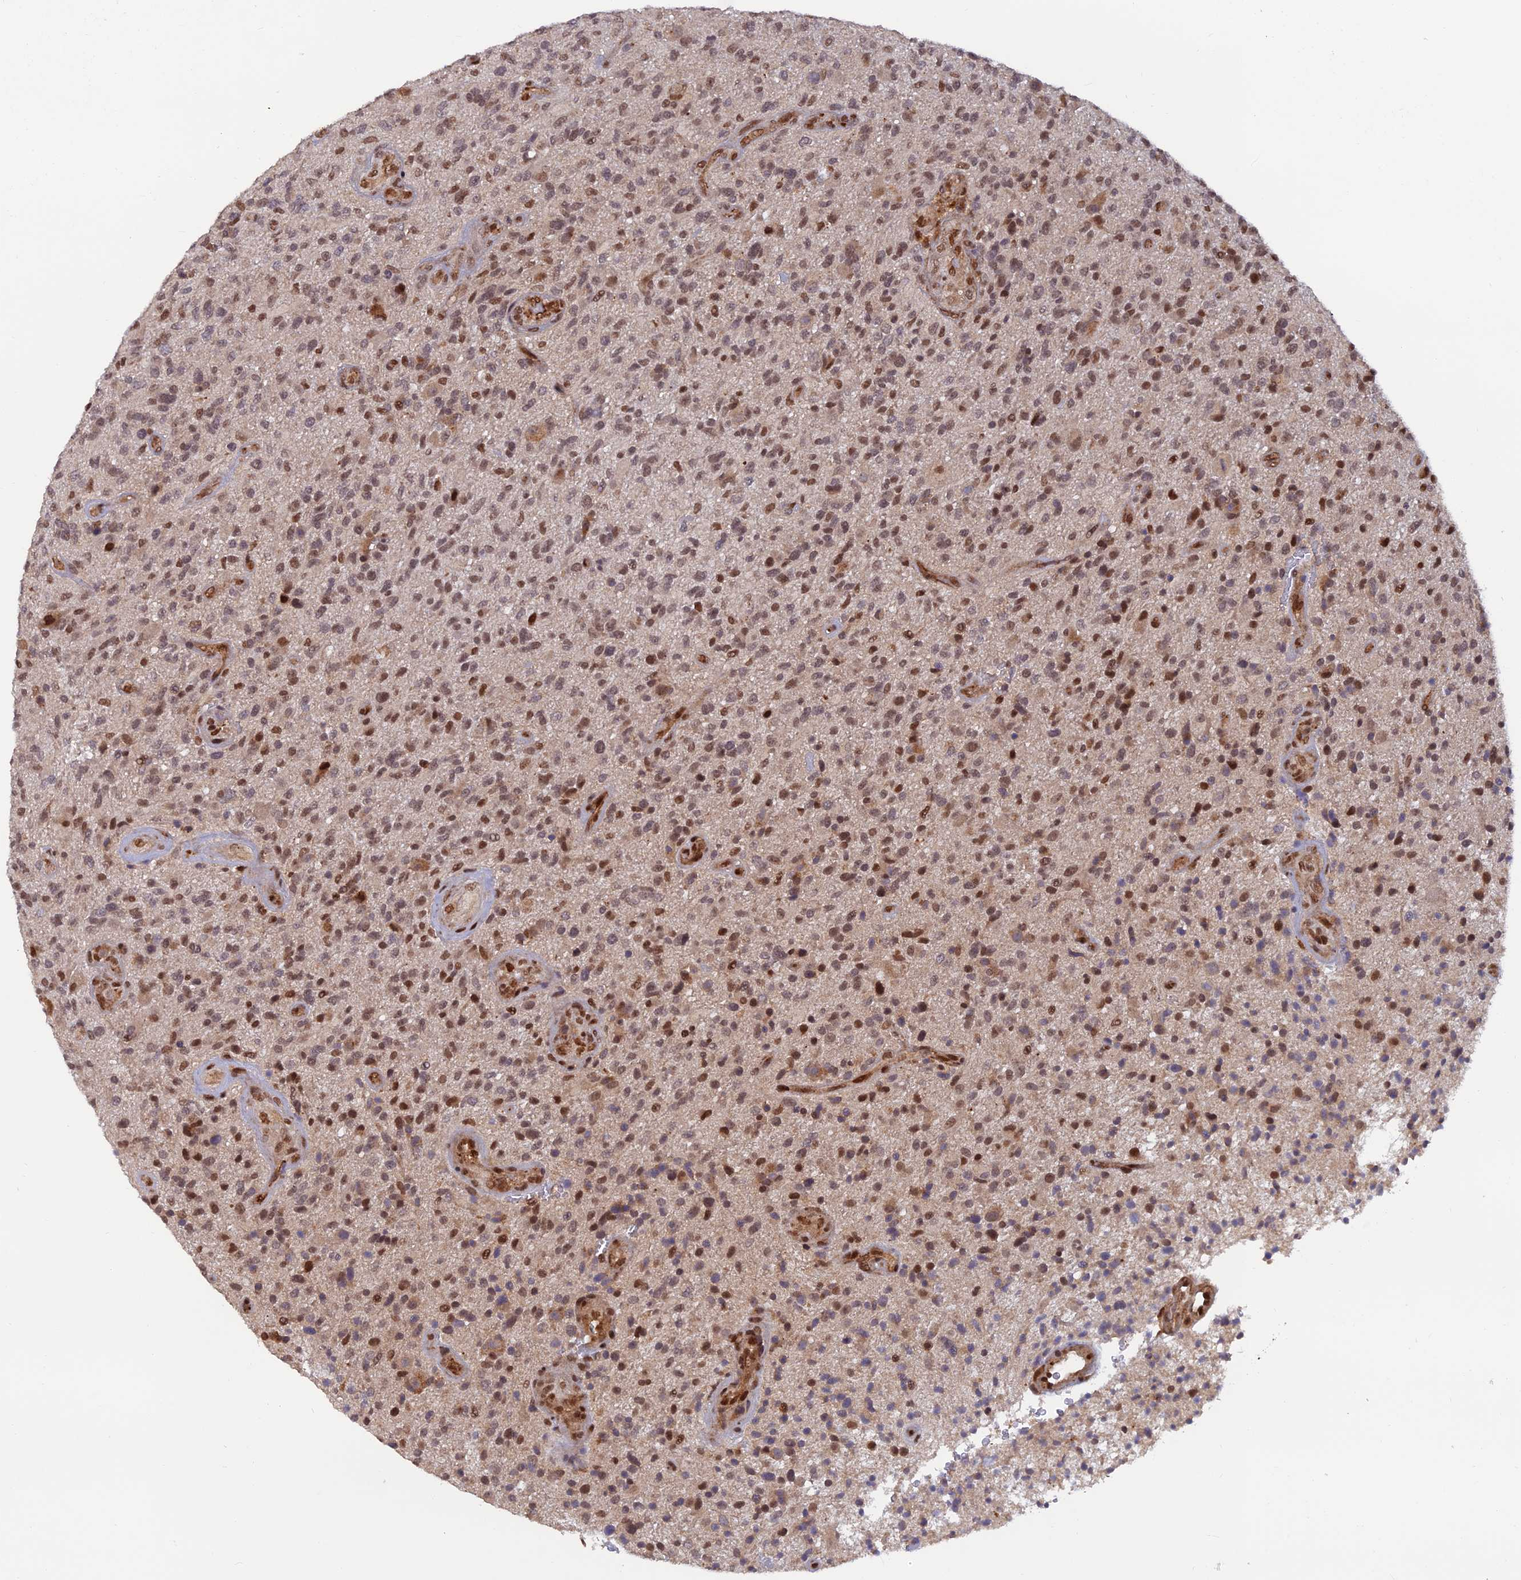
{"staining": {"intensity": "weak", "quantity": "25%-75%", "location": "nuclear"}, "tissue": "glioma", "cell_type": "Tumor cells", "image_type": "cancer", "snomed": [{"axis": "morphology", "description": "Glioma, malignant, High grade"}, {"axis": "topography", "description": "Brain"}], "caption": "Brown immunohistochemical staining in high-grade glioma (malignant) displays weak nuclear expression in about 25%-75% of tumor cells. Immunohistochemistry (ihc) stains the protein of interest in brown and the nuclei are stained blue.", "gene": "ZNF565", "patient": {"sex": "male", "age": 47}}